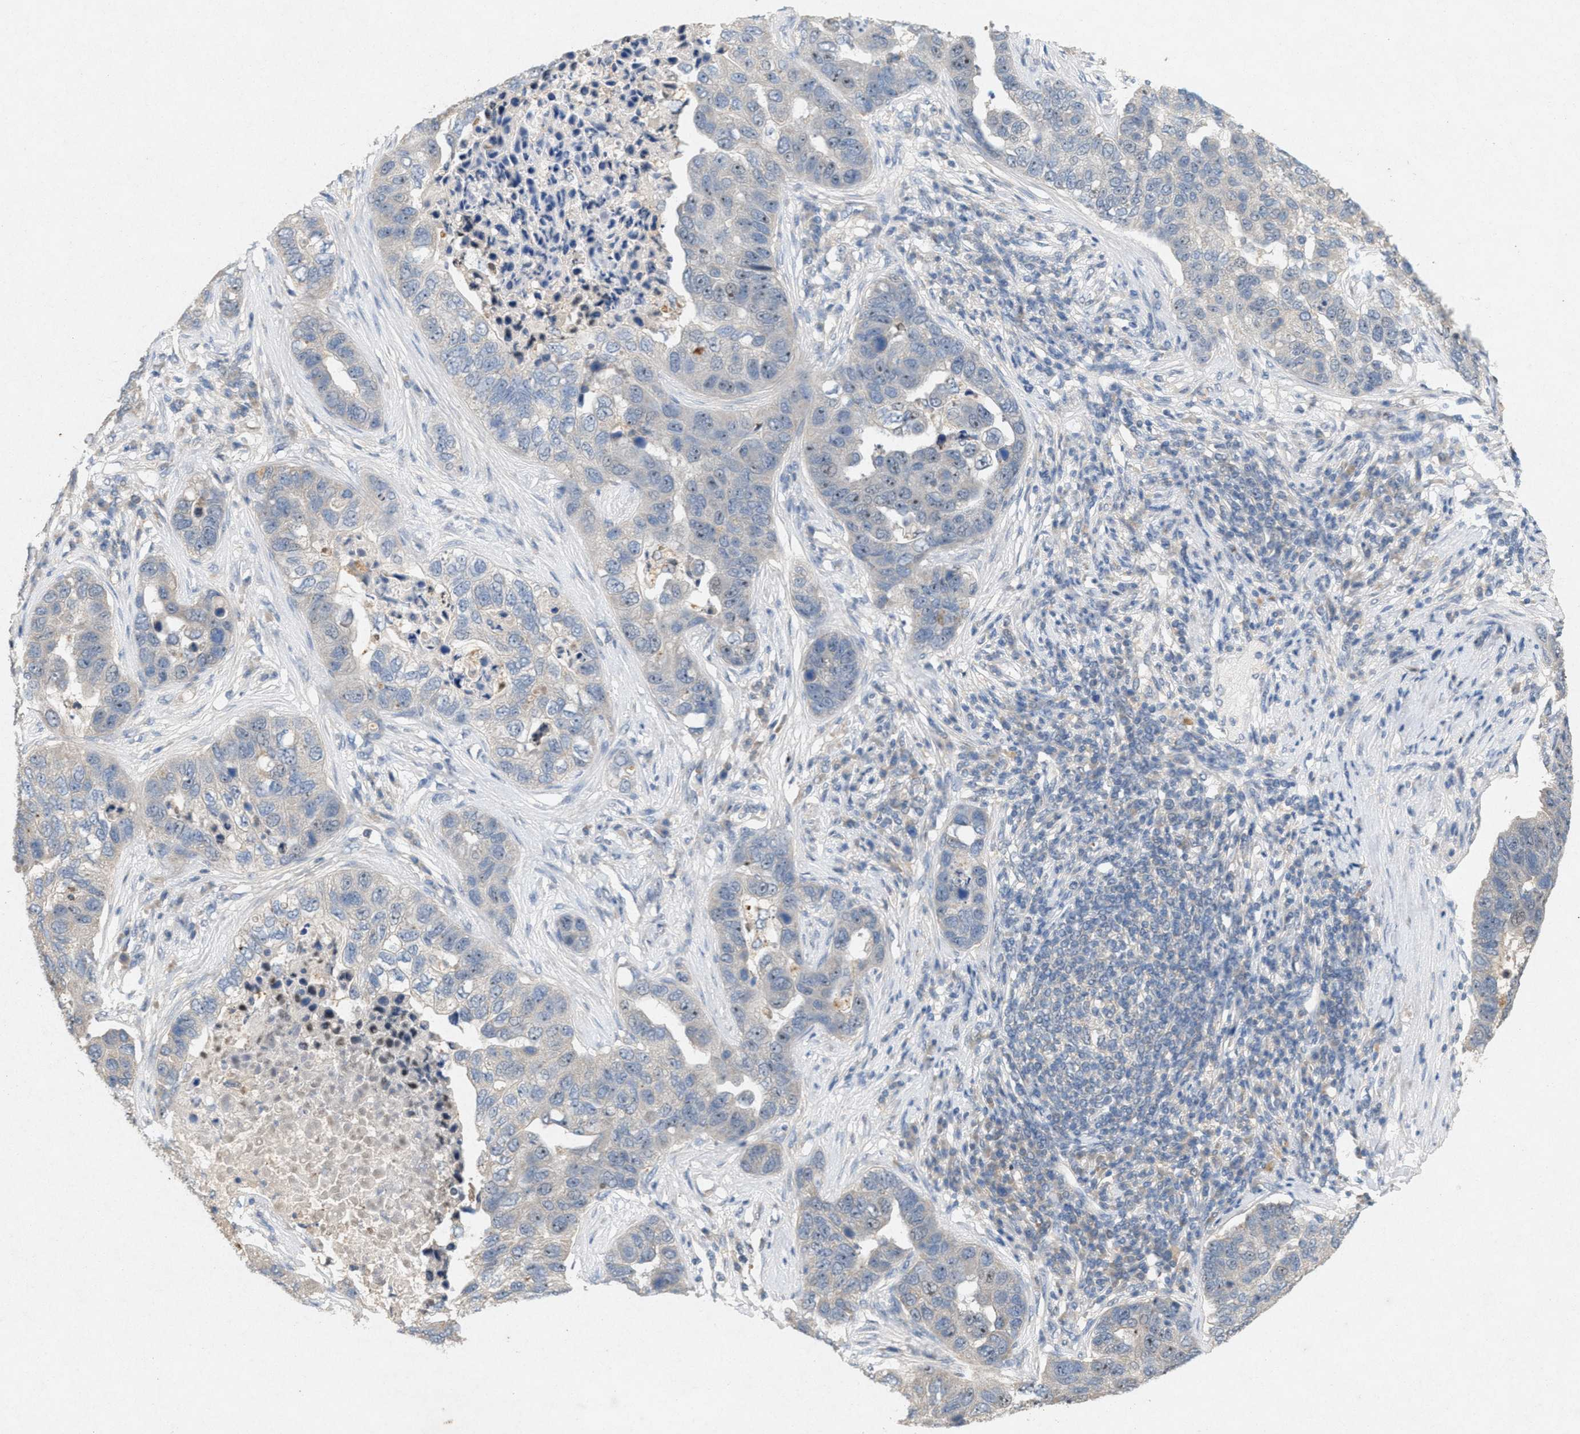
{"staining": {"intensity": "negative", "quantity": "none", "location": "none"}, "tissue": "pancreatic cancer", "cell_type": "Tumor cells", "image_type": "cancer", "snomed": [{"axis": "morphology", "description": "Adenocarcinoma, NOS"}, {"axis": "topography", "description": "Pancreas"}], "caption": "The image reveals no staining of tumor cells in pancreatic cancer.", "gene": "DCAF7", "patient": {"sex": "female", "age": 61}}